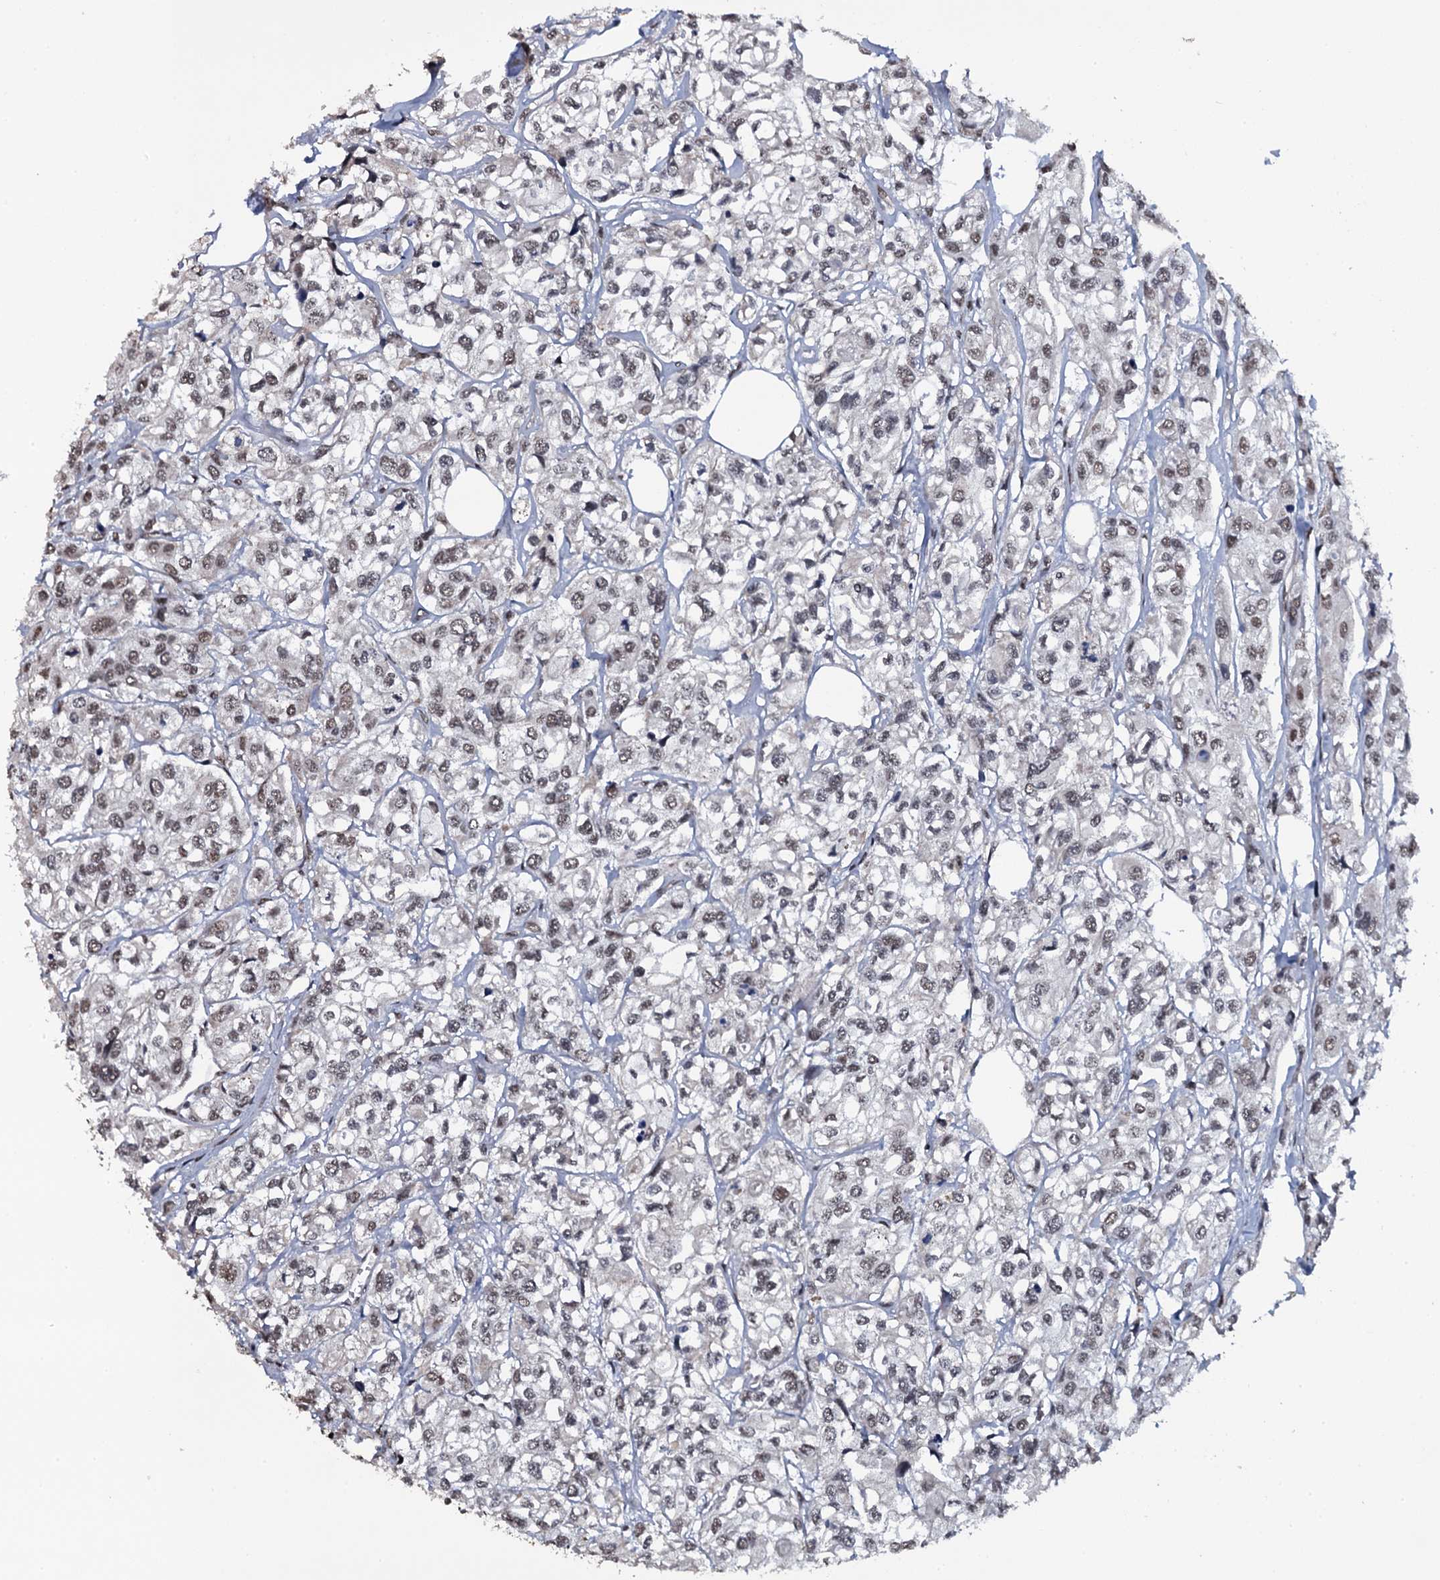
{"staining": {"intensity": "moderate", "quantity": "<25%", "location": "nuclear"}, "tissue": "urothelial cancer", "cell_type": "Tumor cells", "image_type": "cancer", "snomed": [{"axis": "morphology", "description": "Urothelial carcinoma, High grade"}, {"axis": "topography", "description": "Urinary bladder"}], "caption": "An immunohistochemistry photomicrograph of neoplastic tissue is shown. Protein staining in brown highlights moderate nuclear positivity in high-grade urothelial carcinoma within tumor cells.", "gene": "SH2D4B", "patient": {"sex": "male", "age": 67}}